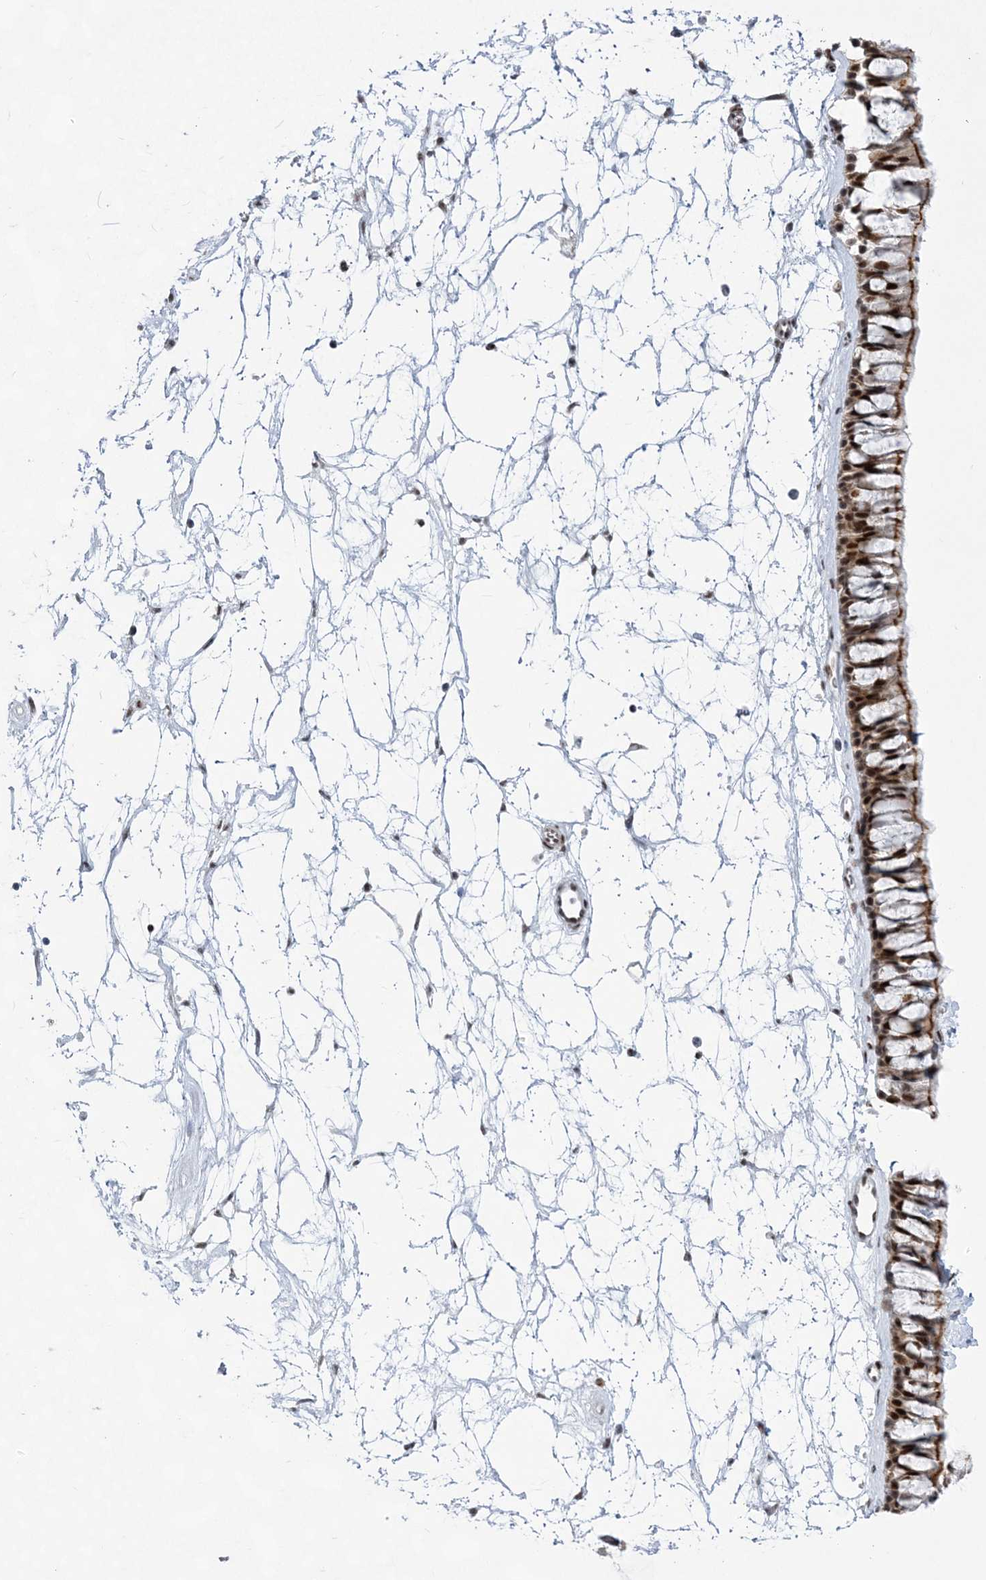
{"staining": {"intensity": "strong", "quantity": ">75%", "location": "cytoplasmic/membranous,nuclear"}, "tissue": "nasopharynx", "cell_type": "Respiratory epithelial cells", "image_type": "normal", "snomed": [{"axis": "morphology", "description": "Normal tissue, NOS"}, {"axis": "topography", "description": "Nasopharynx"}], "caption": "Protein staining by immunohistochemistry (IHC) shows strong cytoplasmic/membranous,nuclear staining in approximately >75% of respiratory epithelial cells in normal nasopharynx. Immunohistochemistry (ihc) stains the protein of interest in brown and the nuclei are stained blue.", "gene": "ZBTB7A", "patient": {"sex": "male", "age": 64}}